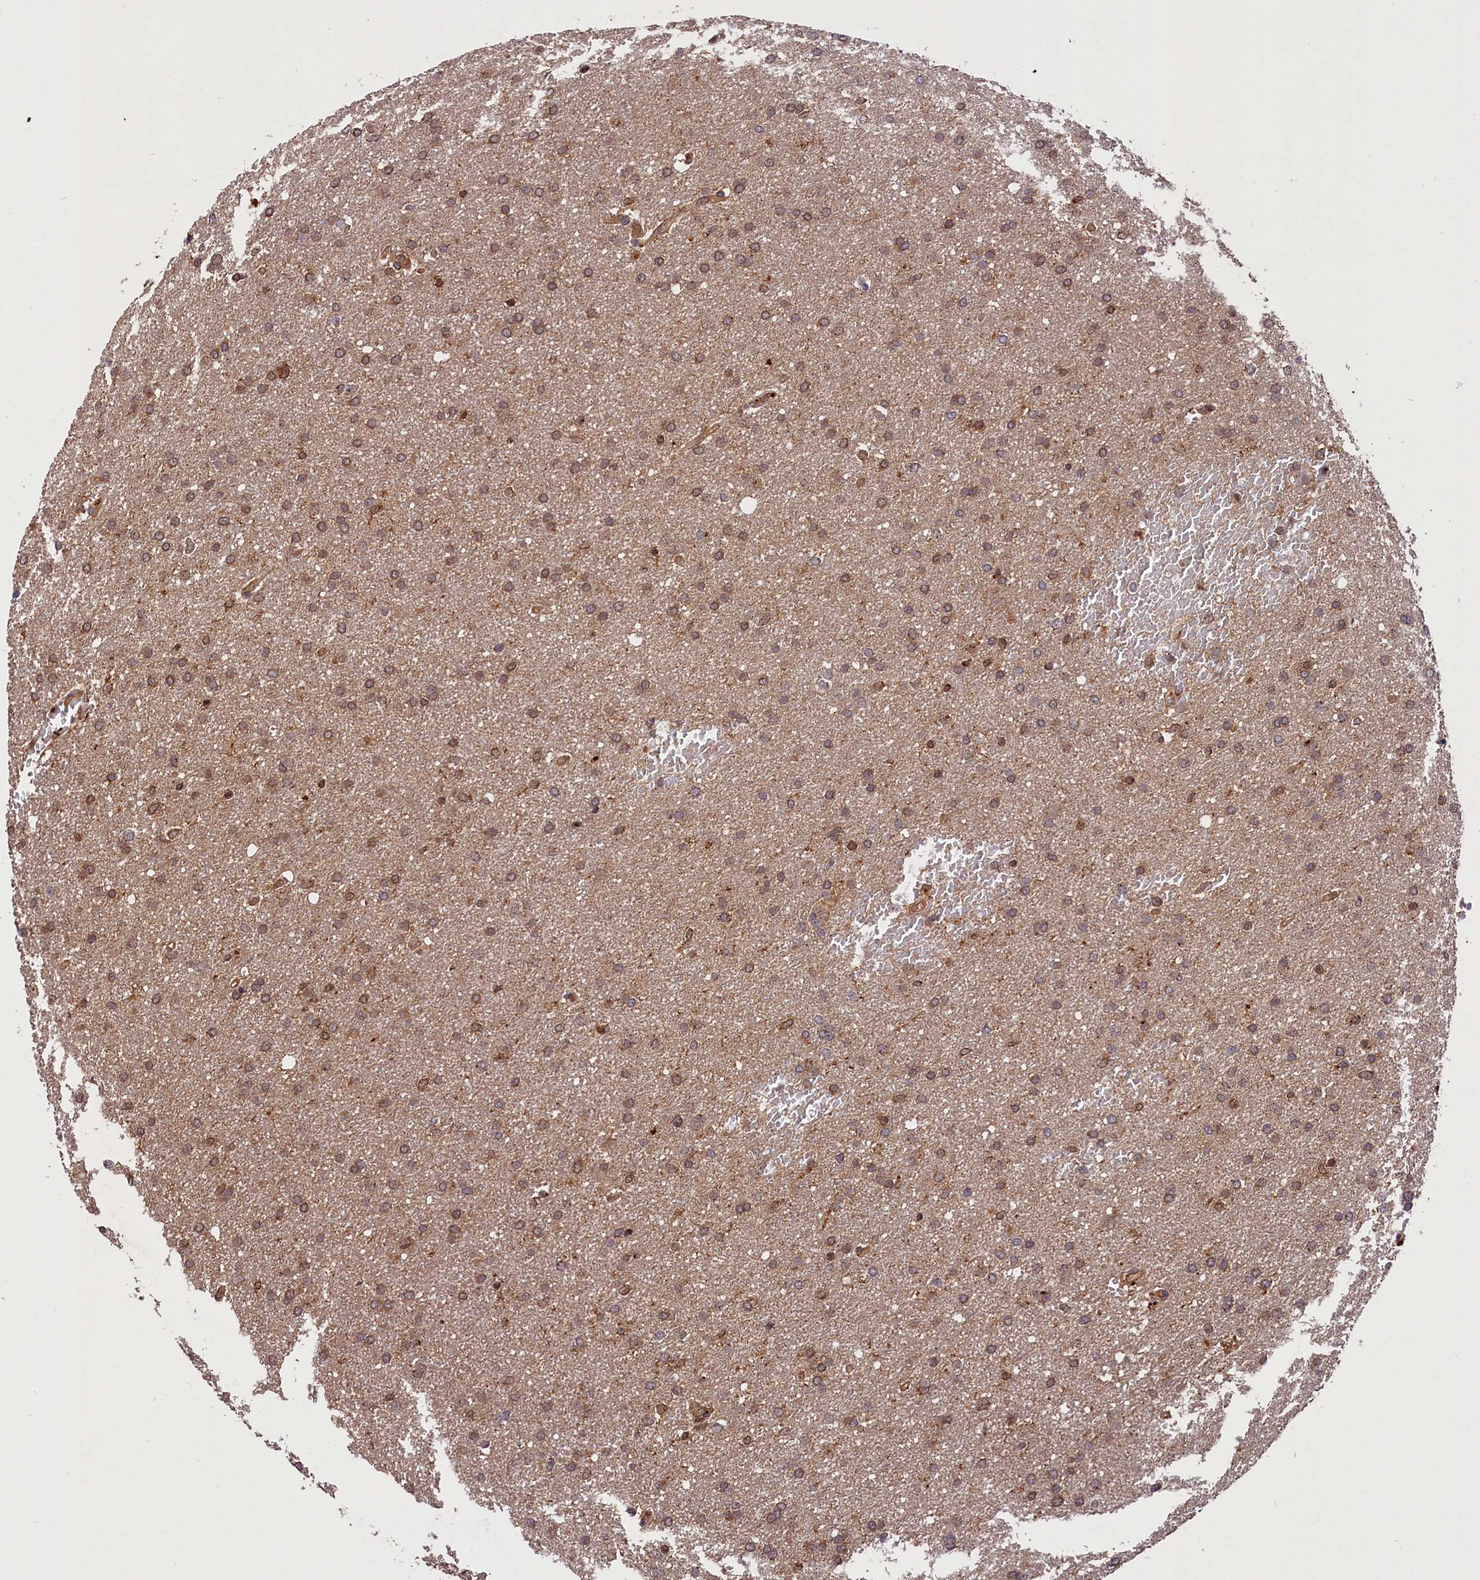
{"staining": {"intensity": "moderate", "quantity": ">75%", "location": "cytoplasmic/membranous"}, "tissue": "glioma", "cell_type": "Tumor cells", "image_type": "cancer", "snomed": [{"axis": "morphology", "description": "Glioma, malignant, High grade"}, {"axis": "topography", "description": "Cerebral cortex"}], "caption": "Moderate cytoplasmic/membranous positivity for a protein is identified in approximately >75% of tumor cells of malignant glioma (high-grade) using immunohistochemistry (IHC).", "gene": "IST1", "patient": {"sex": "female", "age": 36}}